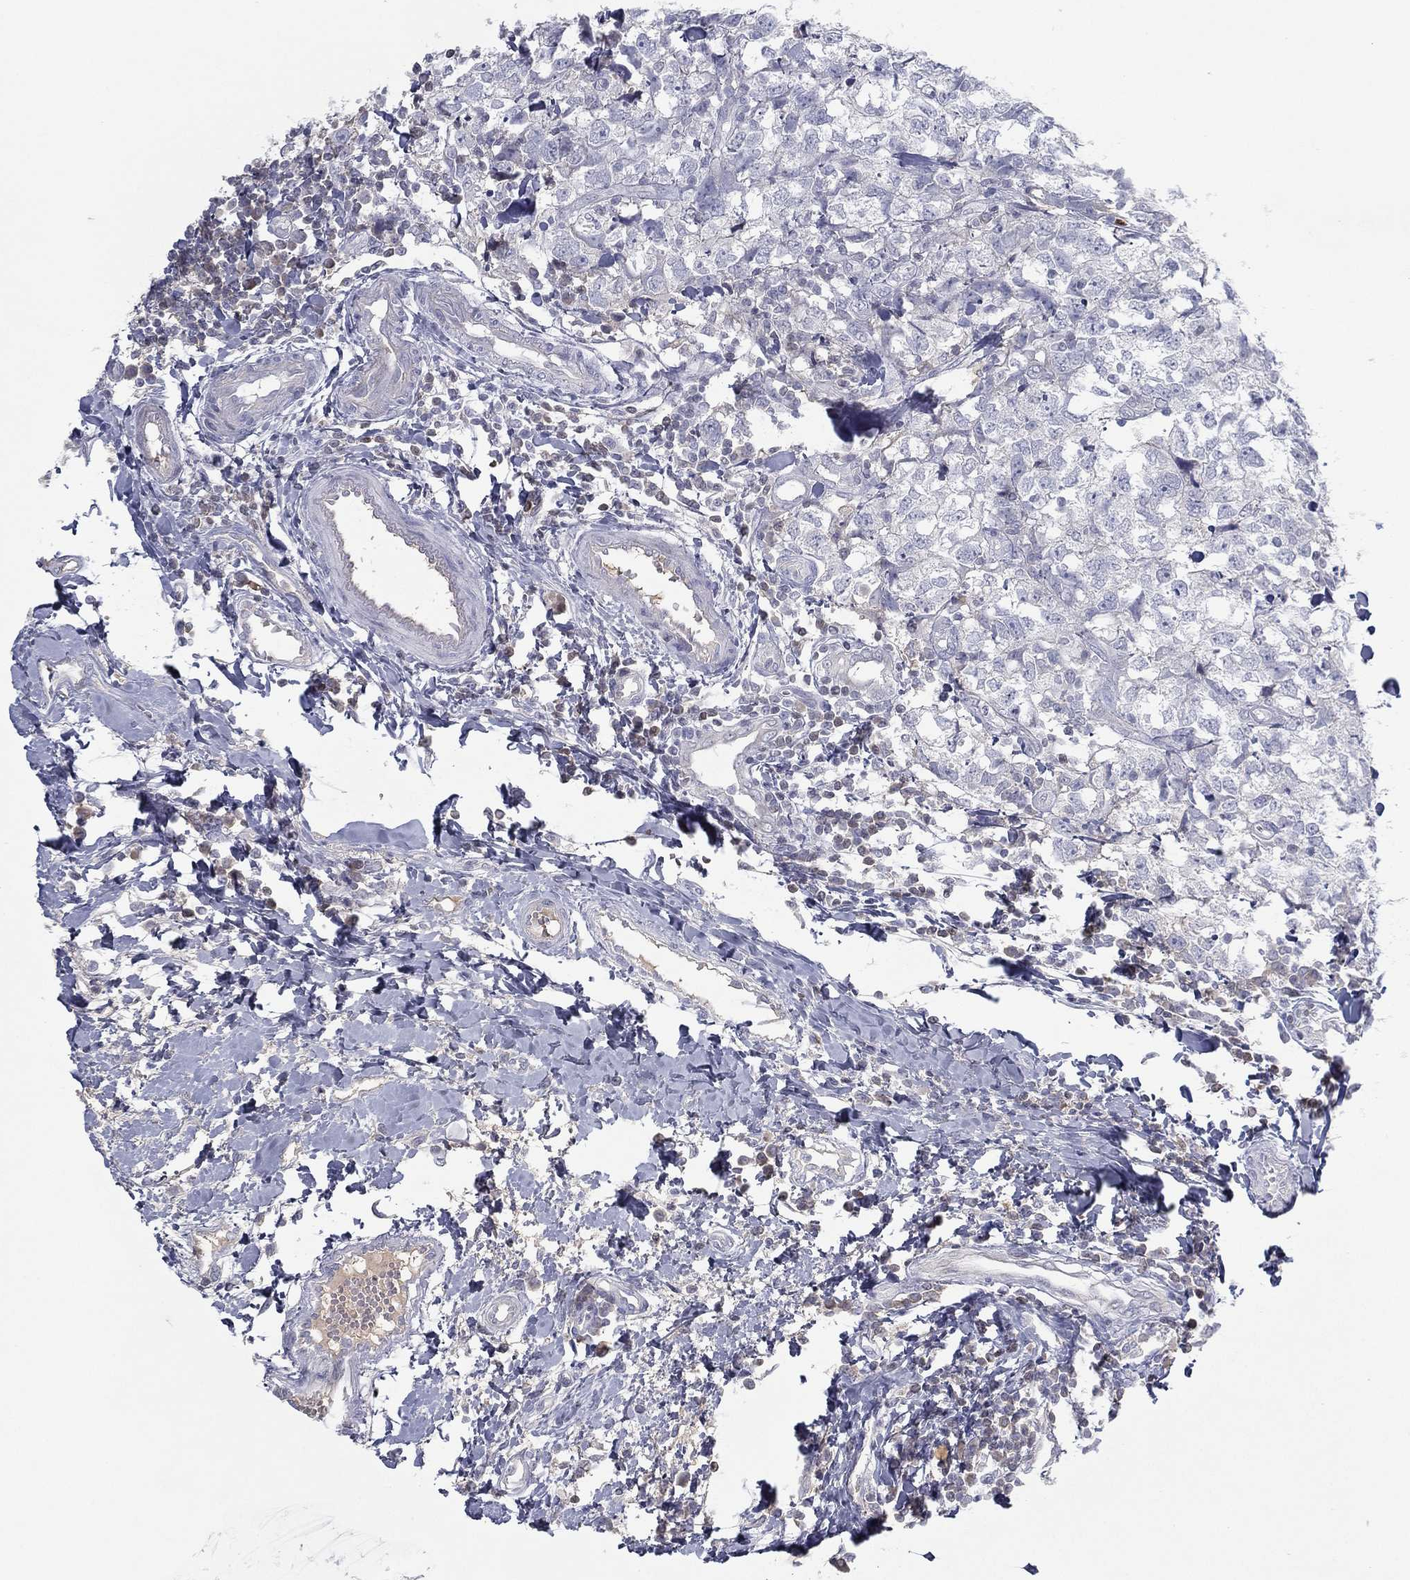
{"staining": {"intensity": "negative", "quantity": "none", "location": "none"}, "tissue": "breast cancer", "cell_type": "Tumor cells", "image_type": "cancer", "snomed": [{"axis": "morphology", "description": "Duct carcinoma"}, {"axis": "topography", "description": "Breast"}], "caption": "Infiltrating ductal carcinoma (breast) stained for a protein using IHC shows no staining tumor cells.", "gene": "CPT1B", "patient": {"sex": "female", "age": 30}}